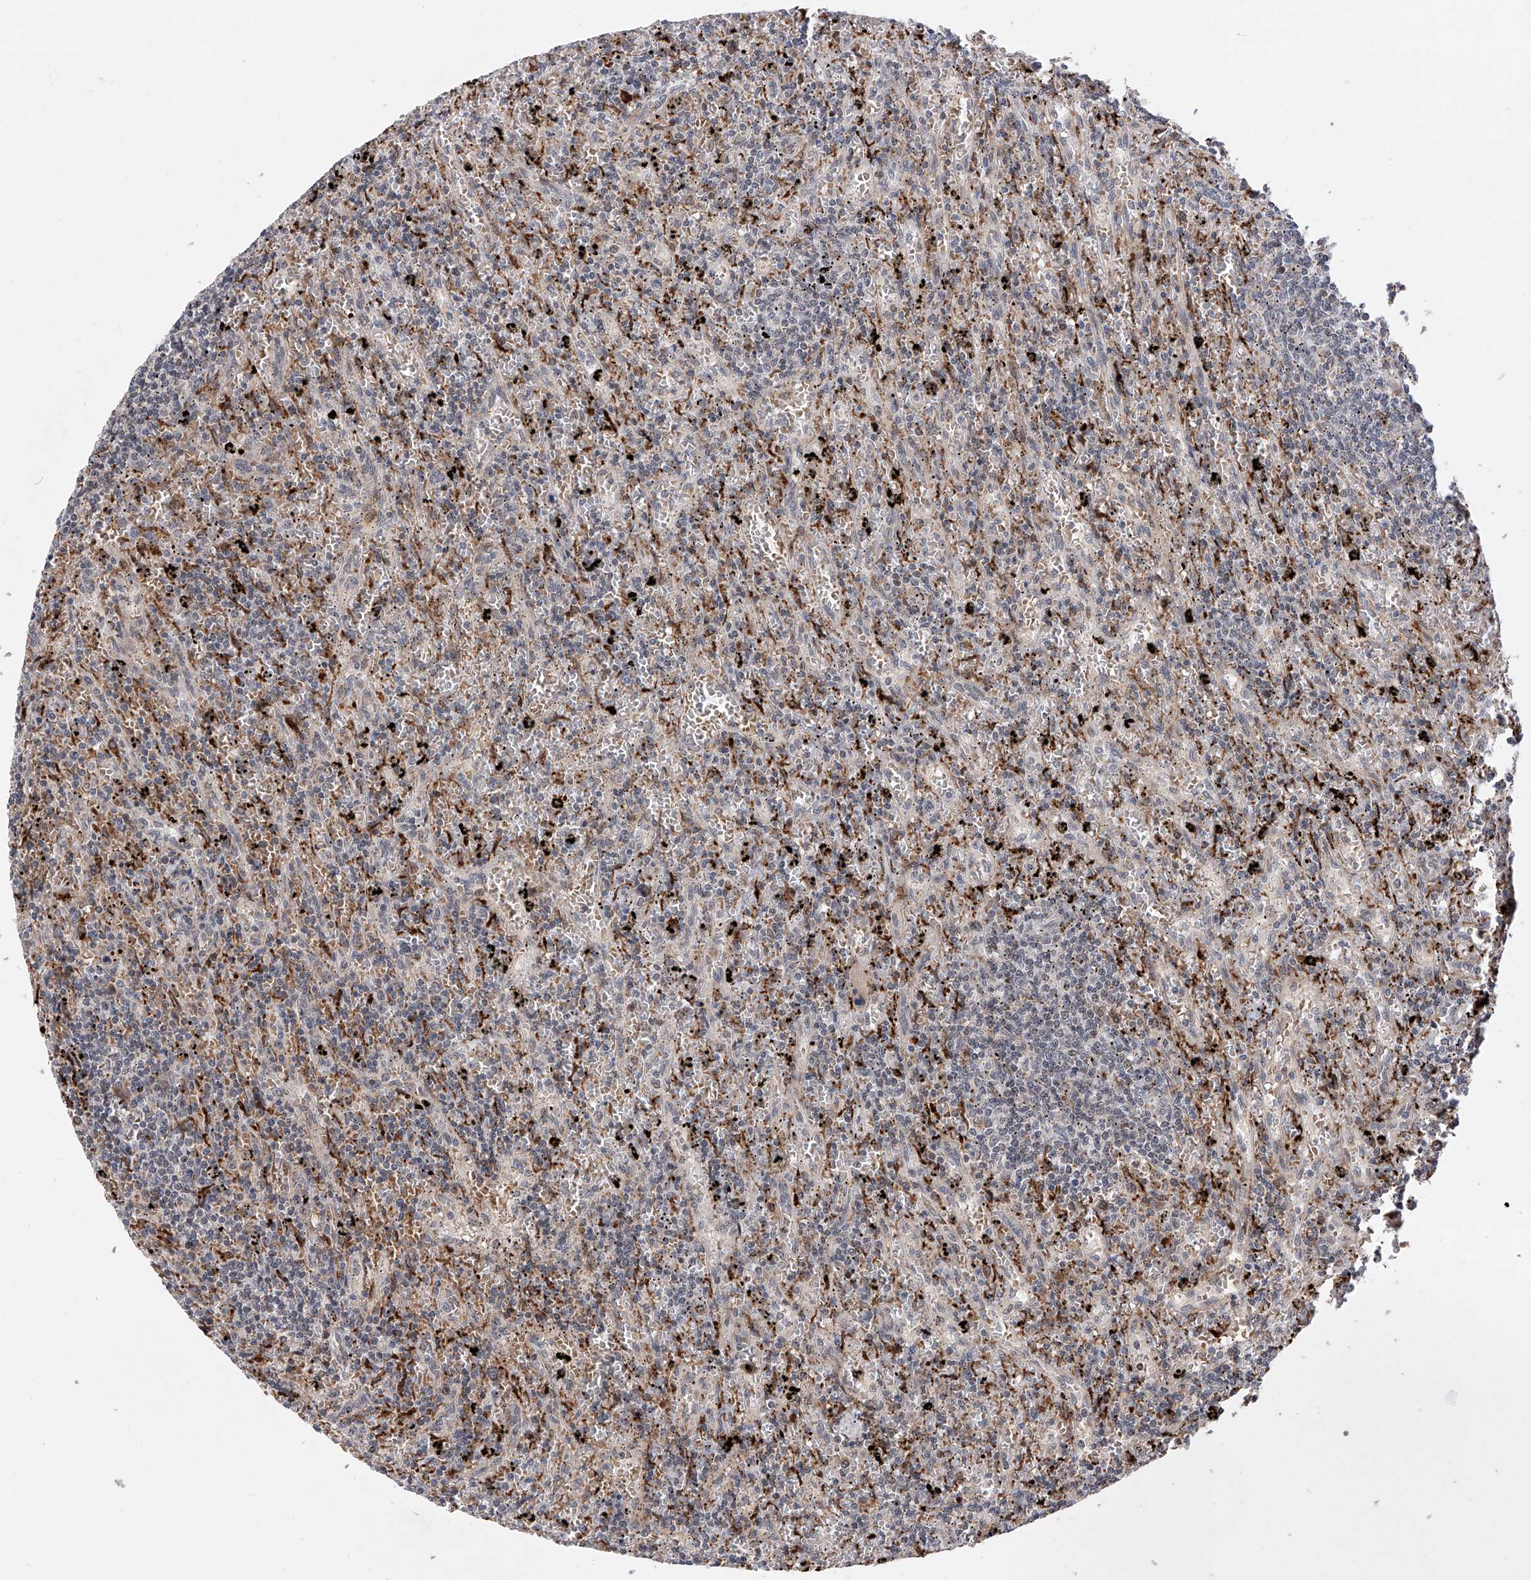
{"staining": {"intensity": "negative", "quantity": "none", "location": "none"}, "tissue": "lymphoma", "cell_type": "Tumor cells", "image_type": "cancer", "snomed": [{"axis": "morphology", "description": "Malignant lymphoma, non-Hodgkin's type, Low grade"}, {"axis": "topography", "description": "Spleen"}], "caption": "This is a micrograph of immunohistochemistry staining of lymphoma, which shows no expression in tumor cells.", "gene": "FARP2", "patient": {"sex": "male", "age": 76}}